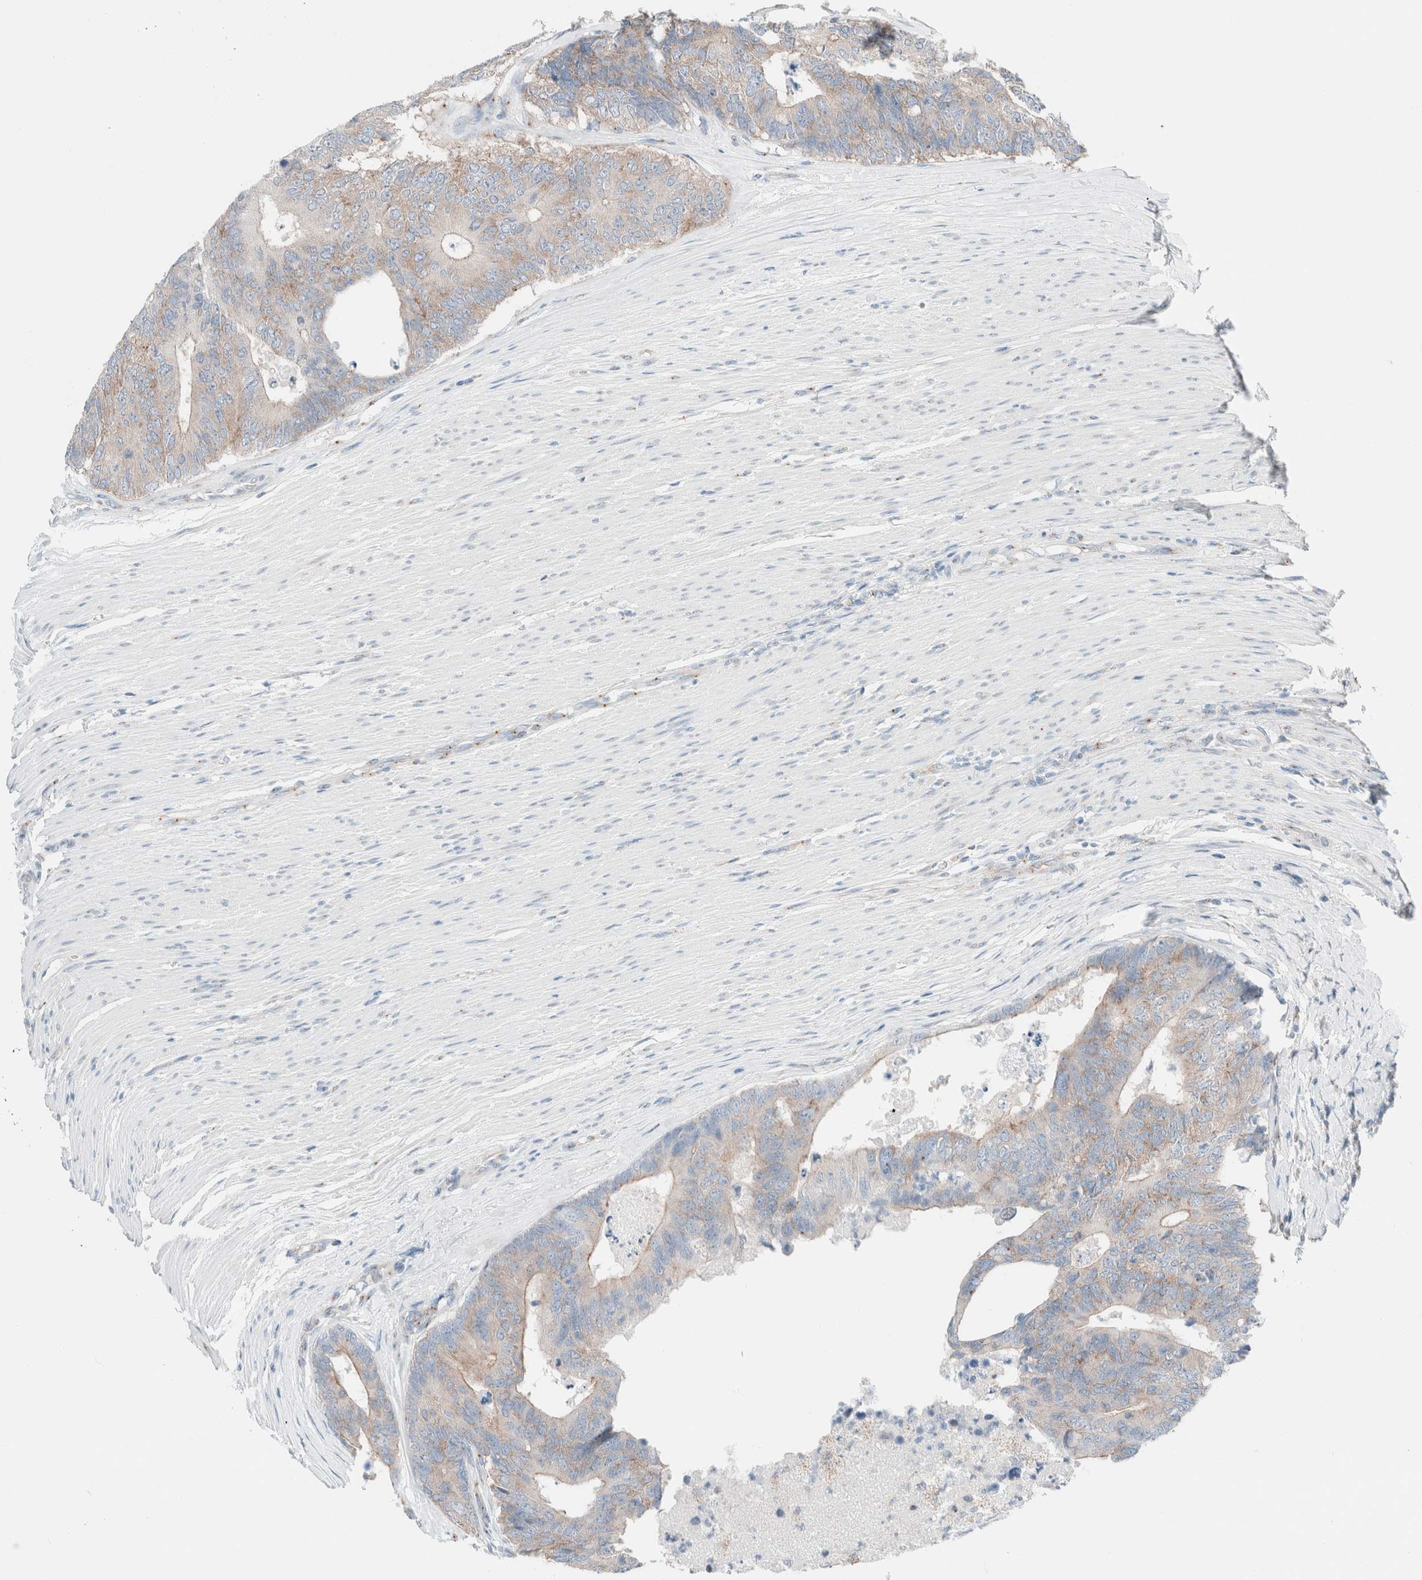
{"staining": {"intensity": "moderate", "quantity": ">75%", "location": "cytoplasmic/membranous"}, "tissue": "colorectal cancer", "cell_type": "Tumor cells", "image_type": "cancer", "snomed": [{"axis": "morphology", "description": "Adenocarcinoma, NOS"}, {"axis": "topography", "description": "Colon"}], "caption": "Protein staining of colorectal cancer (adenocarcinoma) tissue shows moderate cytoplasmic/membranous expression in approximately >75% of tumor cells.", "gene": "CASC3", "patient": {"sex": "female", "age": 67}}